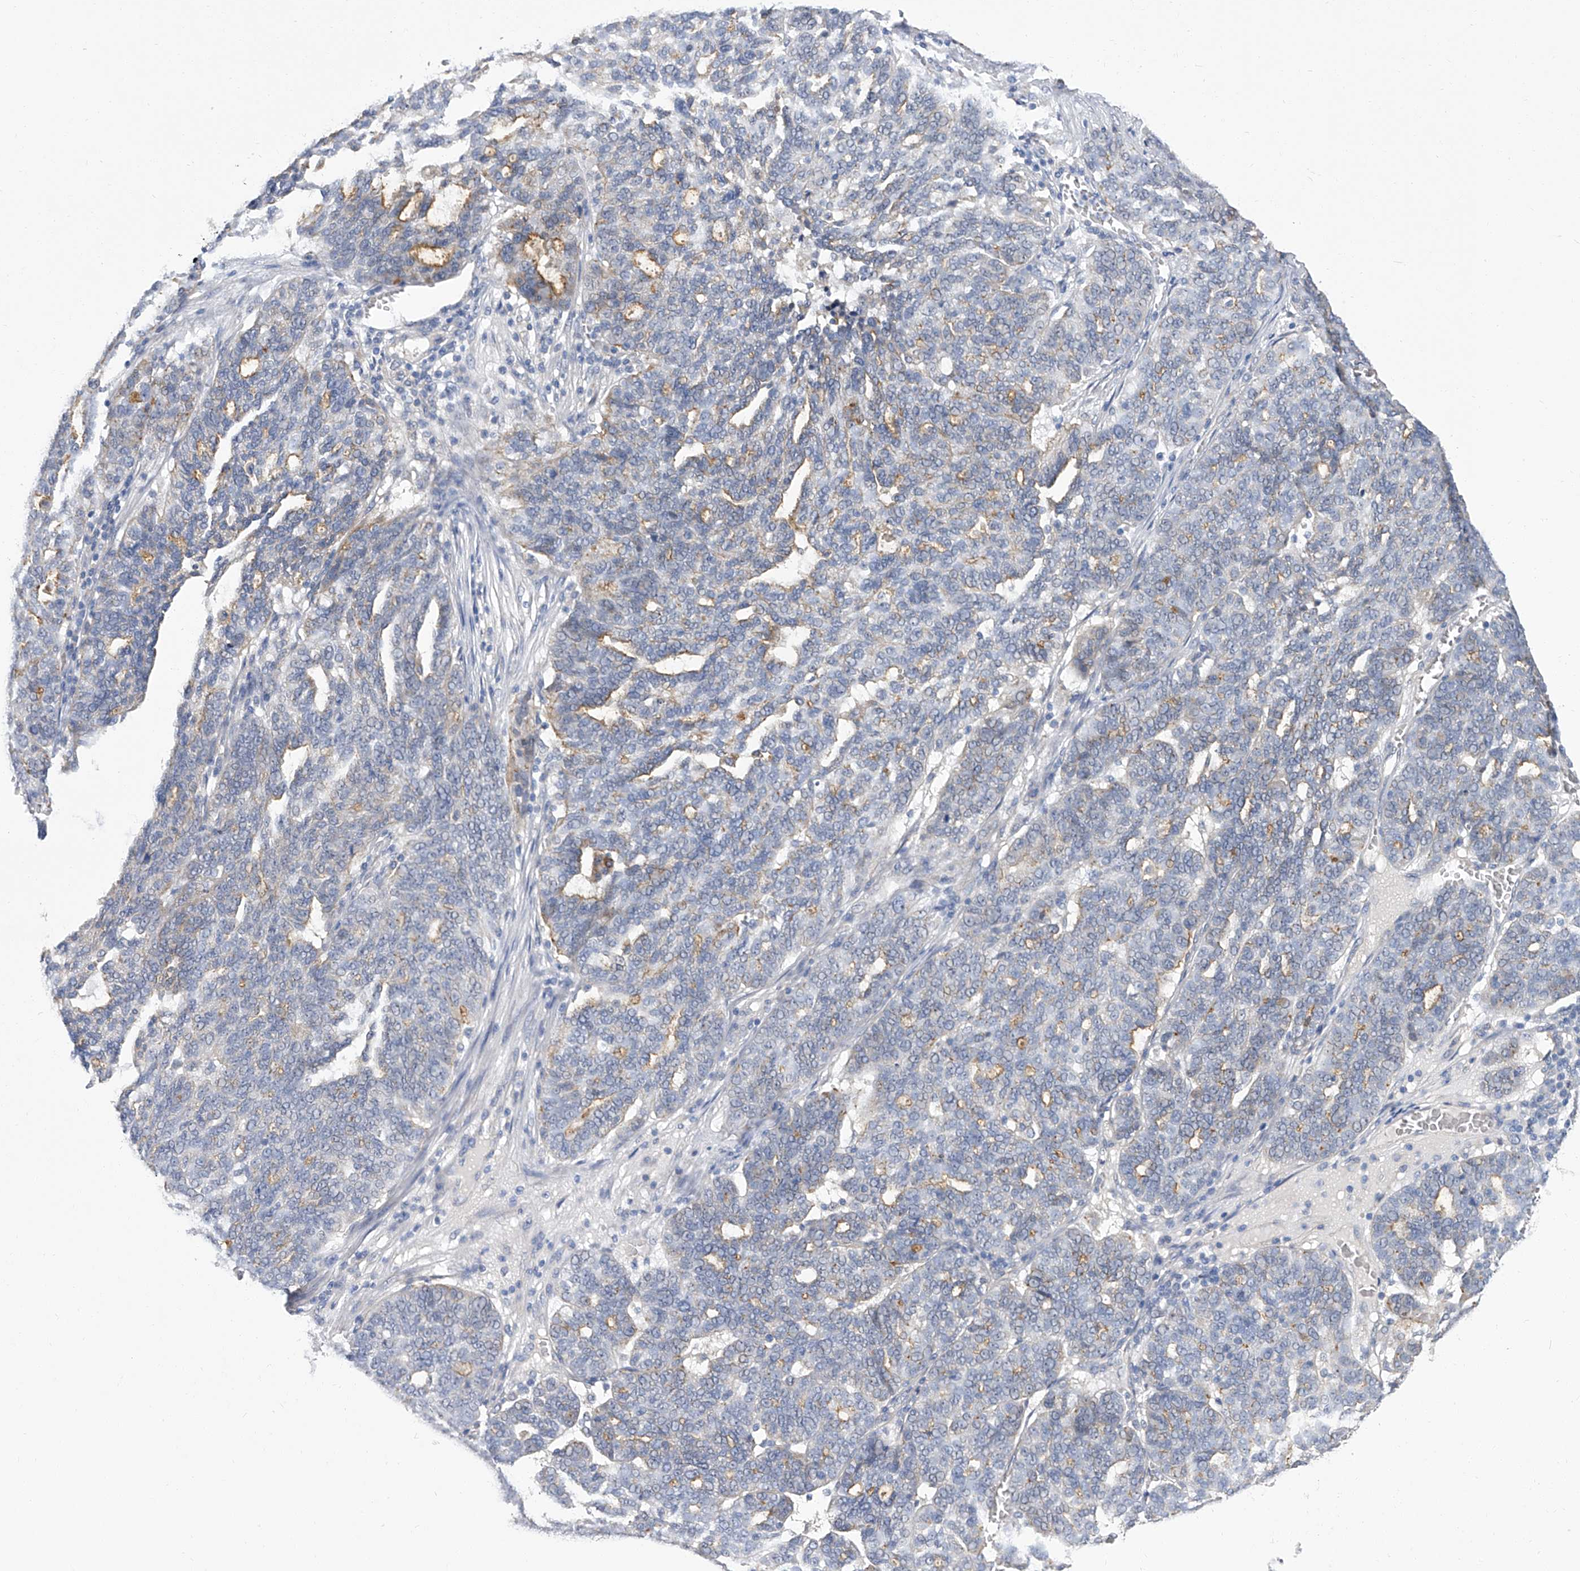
{"staining": {"intensity": "moderate", "quantity": "<25%", "location": "cytoplasmic/membranous"}, "tissue": "ovarian cancer", "cell_type": "Tumor cells", "image_type": "cancer", "snomed": [{"axis": "morphology", "description": "Cystadenocarcinoma, serous, NOS"}, {"axis": "topography", "description": "Ovary"}], "caption": "Human ovarian serous cystadenocarcinoma stained for a protein (brown) demonstrates moderate cytoplasmic/membranous positive staining in about <25% of tumor cells.", "gene": "PARD3", "patient": {"sex": "female", "age": 59}}